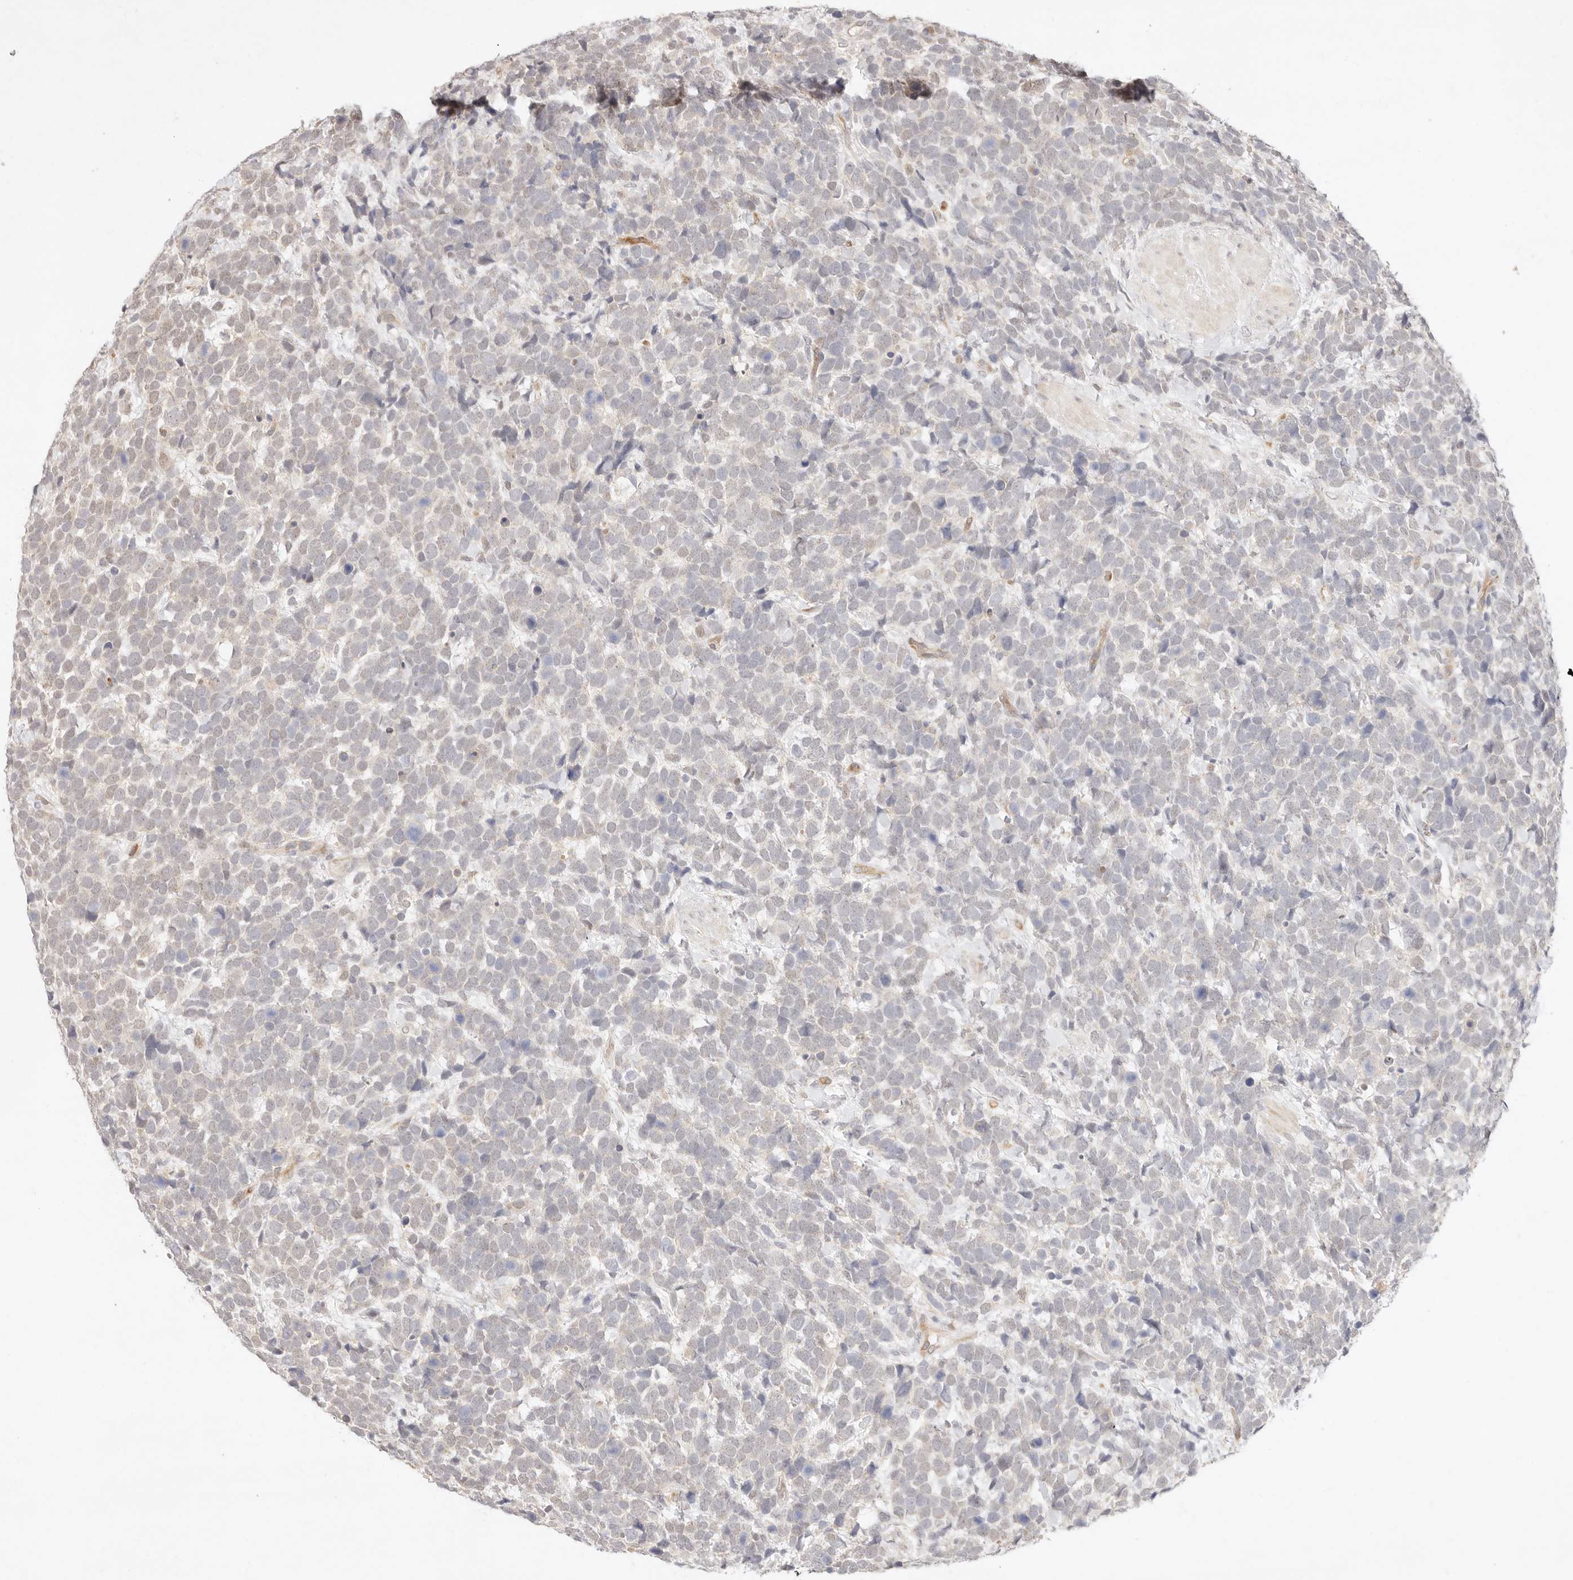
{"staining": {"intensity": "negative", "quantity": "none", "location": "none"}, "tissue": "urothelial cancer", "cell_type": "Tumor cells", "image_type": "cancer", "snomed": [{"axis": "morphology", "description": "Urothelial carcinoma, High grade"}, {"axis": "topography", "description": "Urinary bladder"}], "caption": "DAB (3,3'-diaminobenzidine) immunohistochemical staining of urothelial cancer shows no significant positivity in tumor cells.", "gene": "GPR156", "patient": {"sex": "female", "age": 82}}